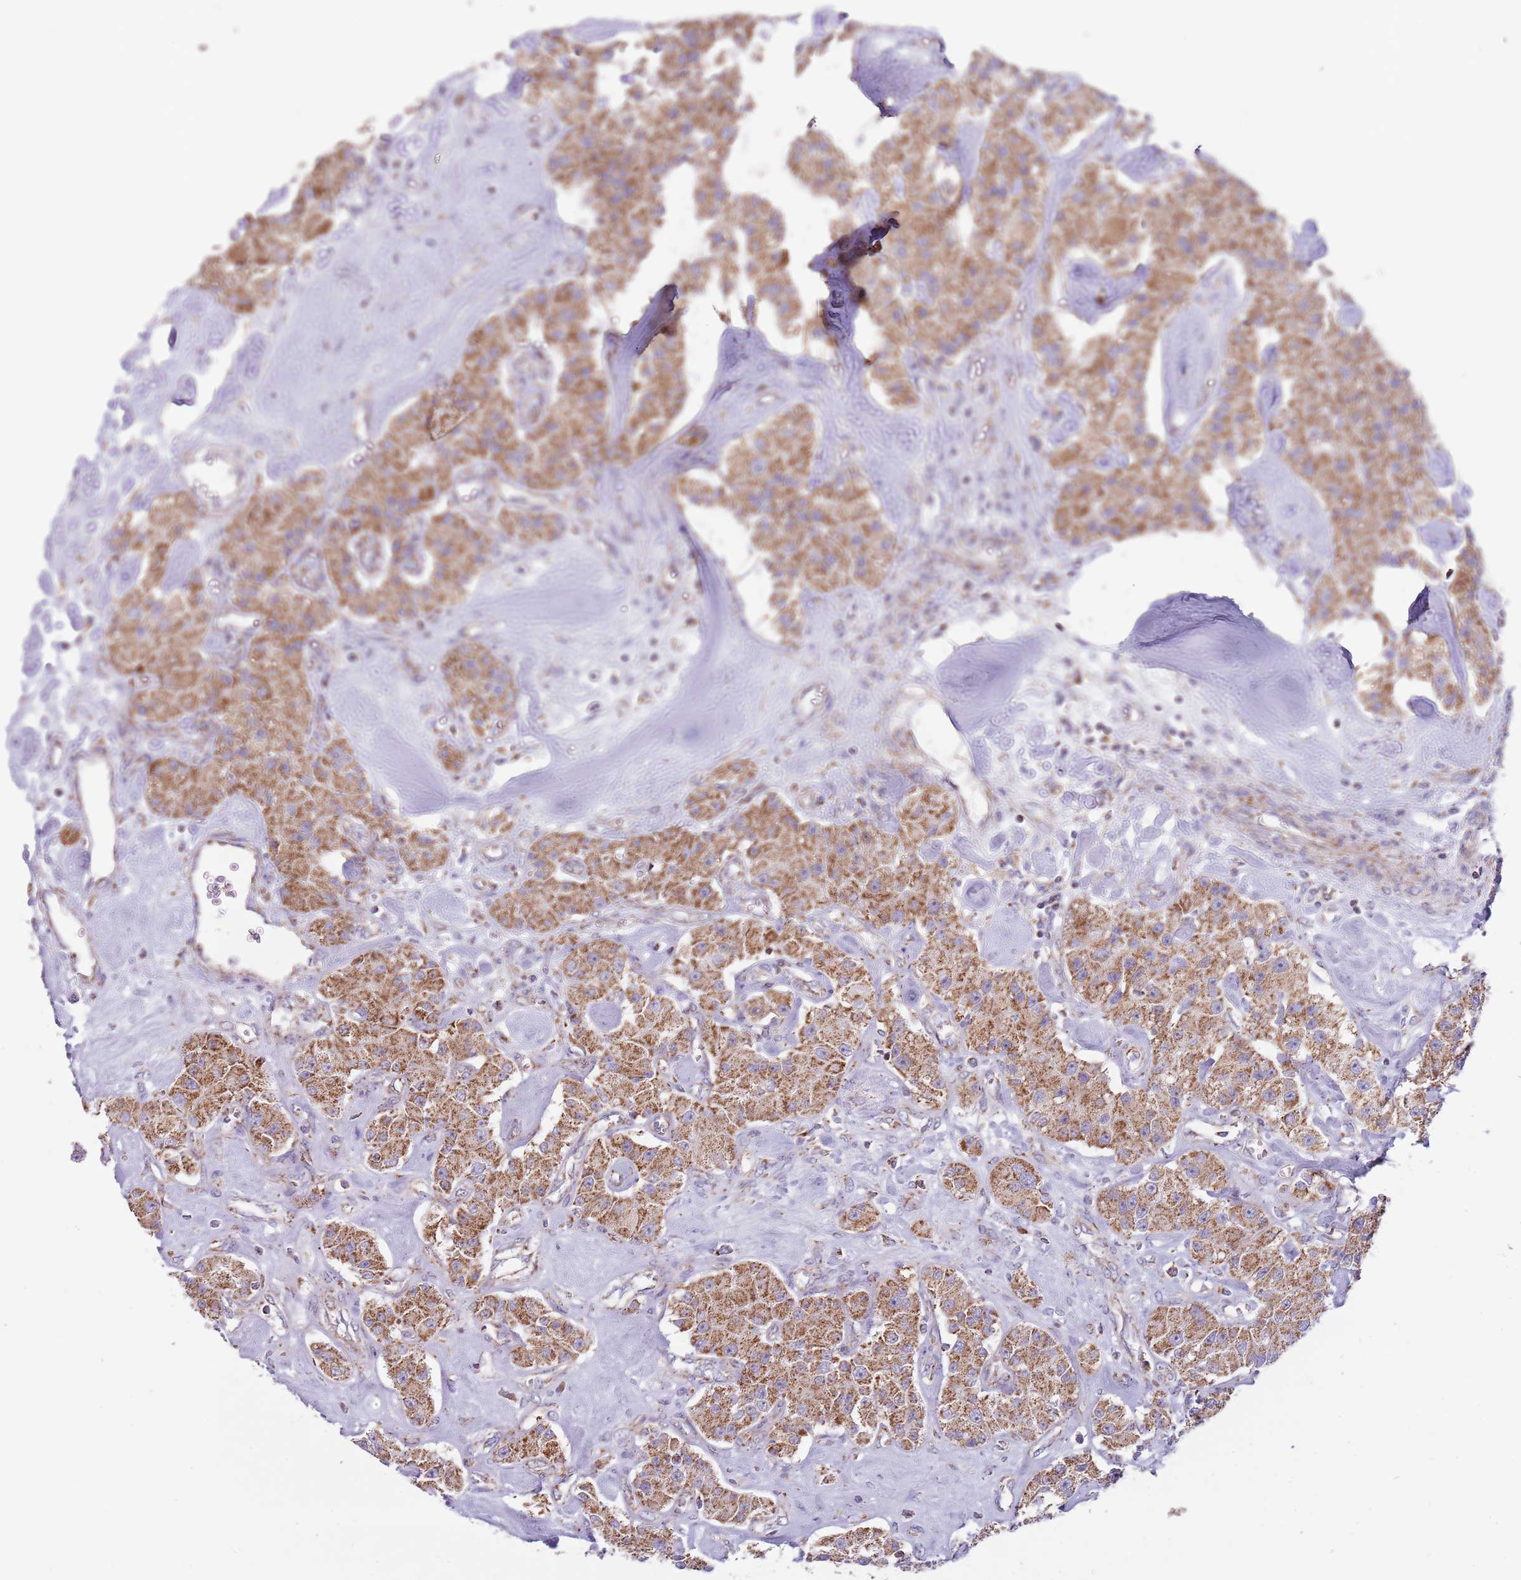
{"staining": {"intensity": "moderate", "quantity": ">75%", "location": "cytoplasmic/membranous"}, "tissue": "carcinoid", "cell_type": "Tumor cells", "image_type": "cancer", "snomed": [{"axis": "morphology", "description": "Carcinoid, malignant, NOS"}, {"axis": "topography", "description": "Pancreas"}], "caption": "Protein staining reveals moderate cytoplasmic/membranous positivity in approximately >75% of tumor cells in carcinoid (malignant). (IHC, brightfield microscopy, high magnification).", "gene": "LHX6", "patient": {"sex": "male", "age": 41}}